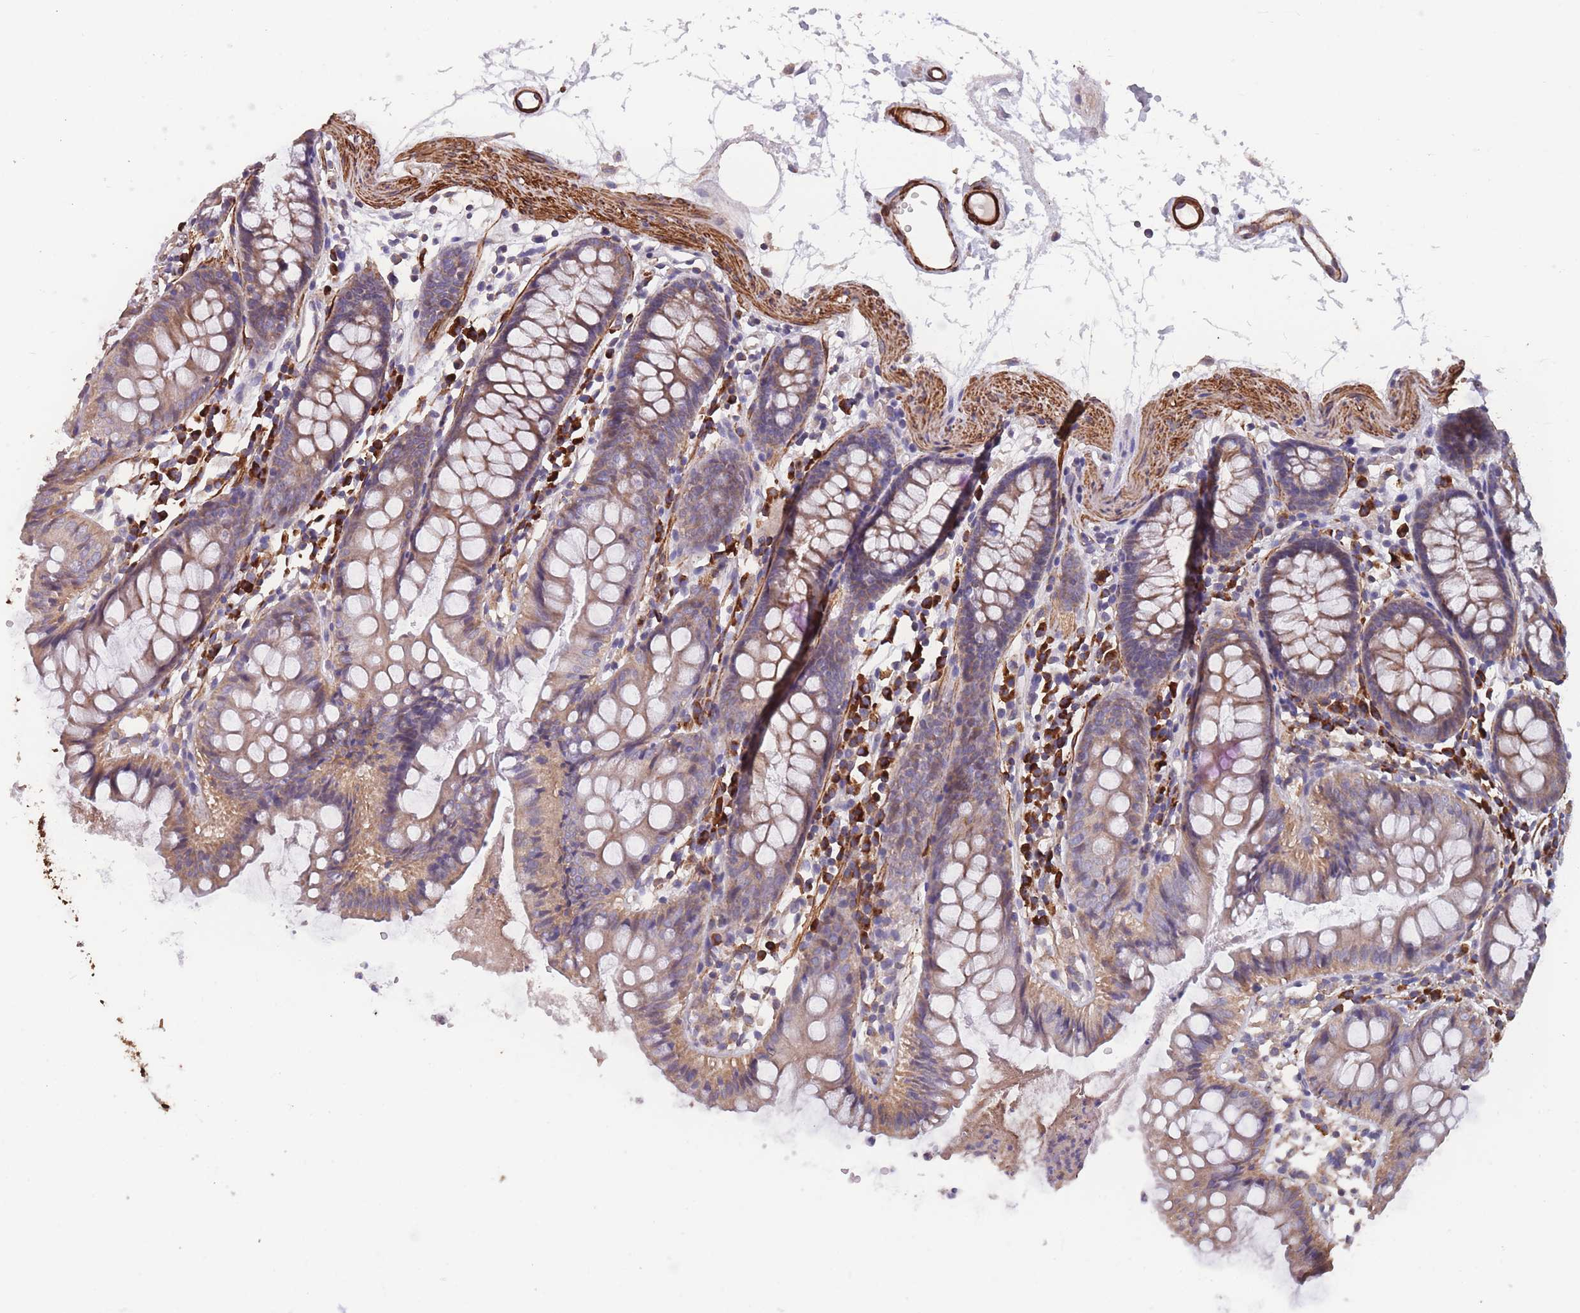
{"staining": {"intensity": "moderate", "quantity": ">75%", "location": "cytoplasmic/membranous"}, "tissue": "colon", "cell_type": "Endothelial cells", "image_type": "normal", "snomed": [{"axis": "morphology", "description": "Normal tissue, NOS"}, {"axis": "topography", "description": "Colon"}], "caption": "An immunohistochemistry photomicrograph of benign tissue is shown. Protein staining in brown shows moderate cytoplasmic/membranous positivity in colon within endothelial cells.", "gene": "TOMM40L", "patient": {"sex": "female", "age": 84}}